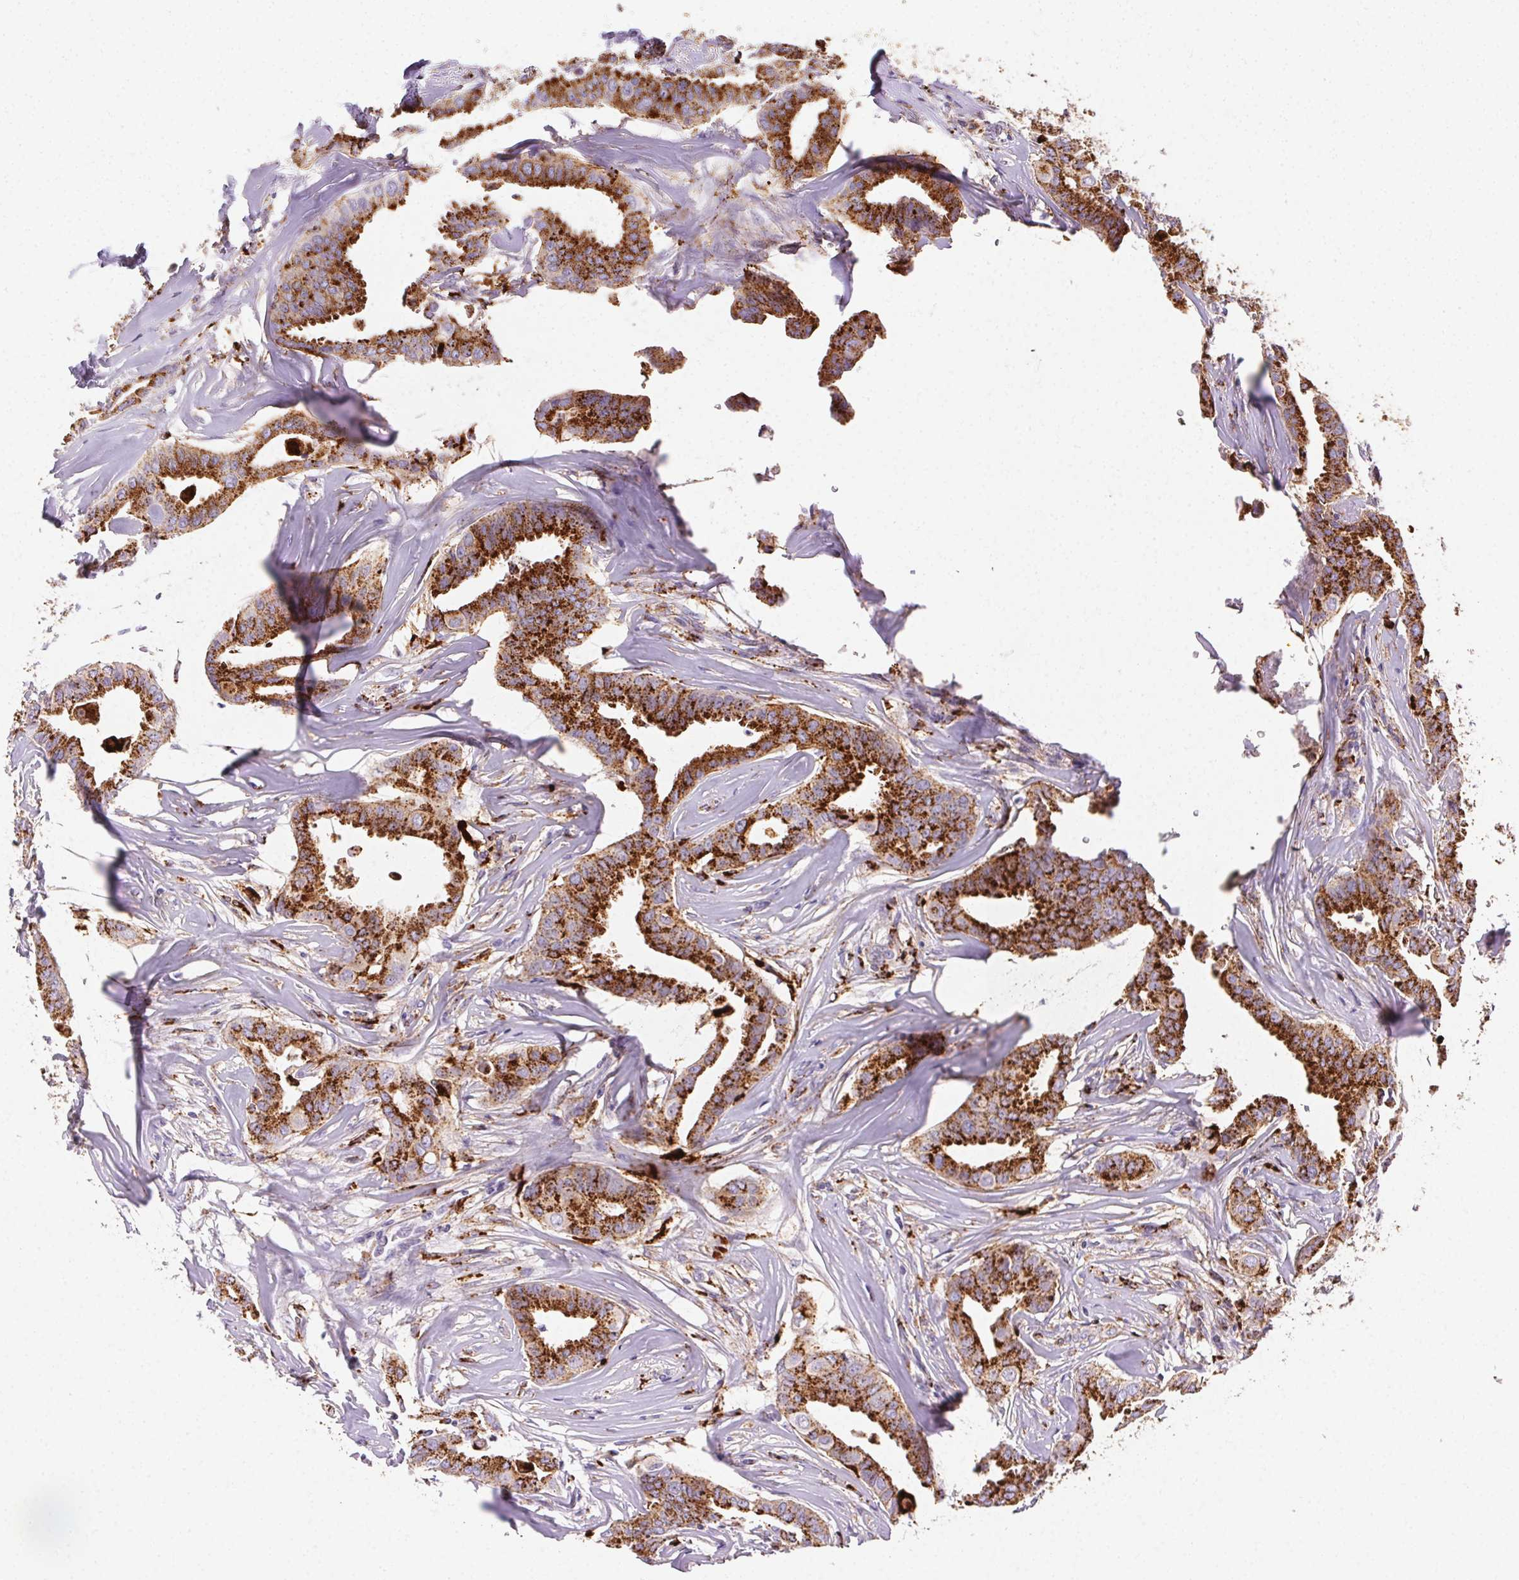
{"staining": {"intensity": "strong", "quantity": ">75%", "location": "cytoplasmic/membranous"}, "tissue": "breast cancer", "cell_type": "Tumor cells", "image_type": "cancer", "snomed": [{"axis": "morphology", "description": "Duct carcinoma"}, {"axis": "topography", "description": "Breast"}], "caption": "An image showing strong cytoplasmic/membranous staining in approximately >75% of tumor cells in breast cancer, as visualized by brown immunohistochemical staining.", "gene": "SCPEP1", "patient": {"sex": "female", "age": 45}}